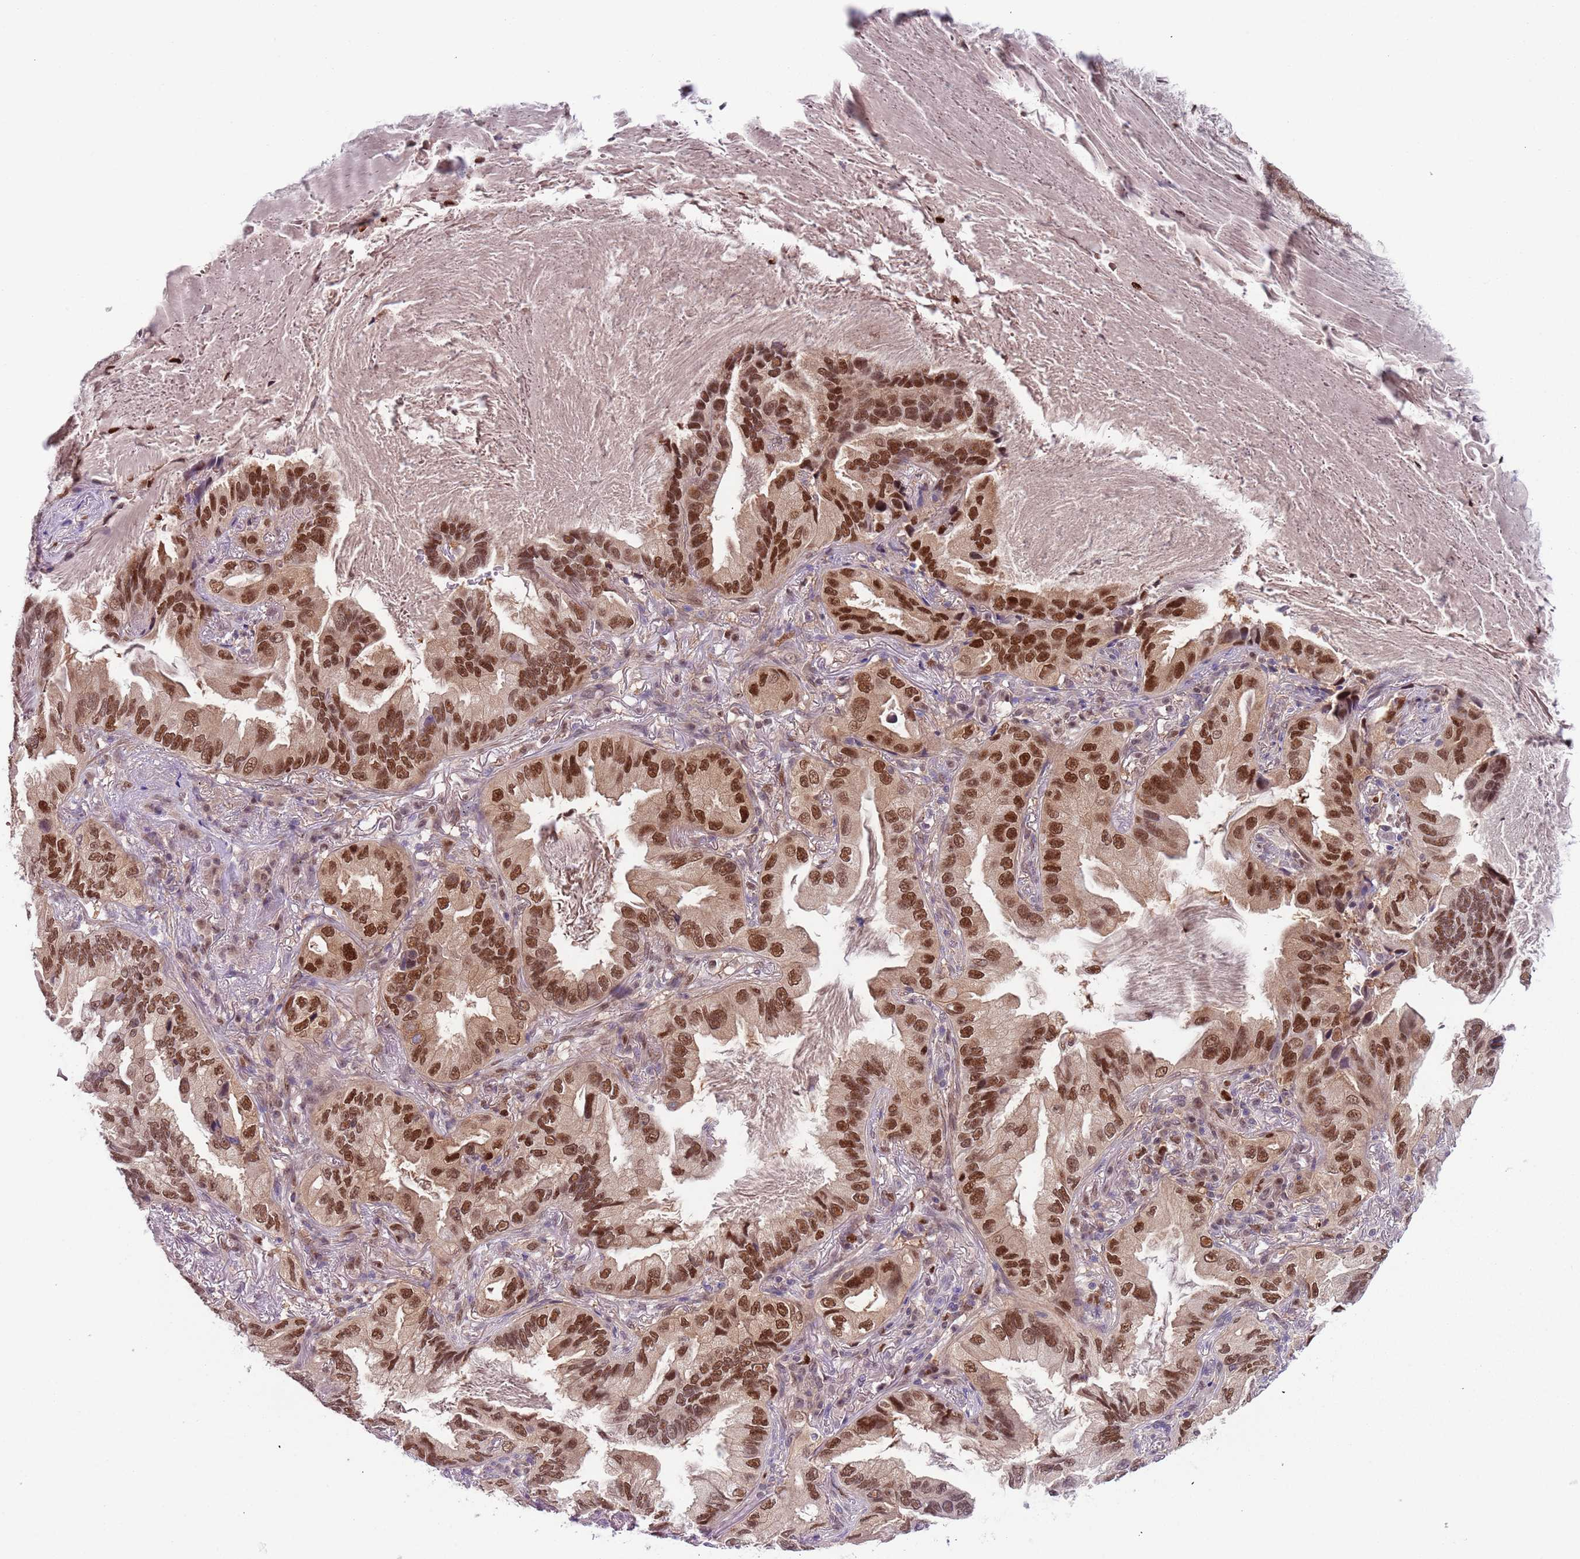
{"staining": {"intensity": "strong", "quantity": "25%-75%", "location": "nuclear"}, "tissue": "lung cancer", "cell_type": "Tumor cells", "image_type": "cancer", "snomed": [{"axis": "morphology", "description": "Adenocarcinoma, NOS"}, {"axis": "topography", "description": "Lung"}], "caption": "Adenocarcinoma (lung) stained for a protein shows strong nuclear positivity in tumor cells.", "gene": "RMND5B", "patient": {"sex": "female", "age": 69}}